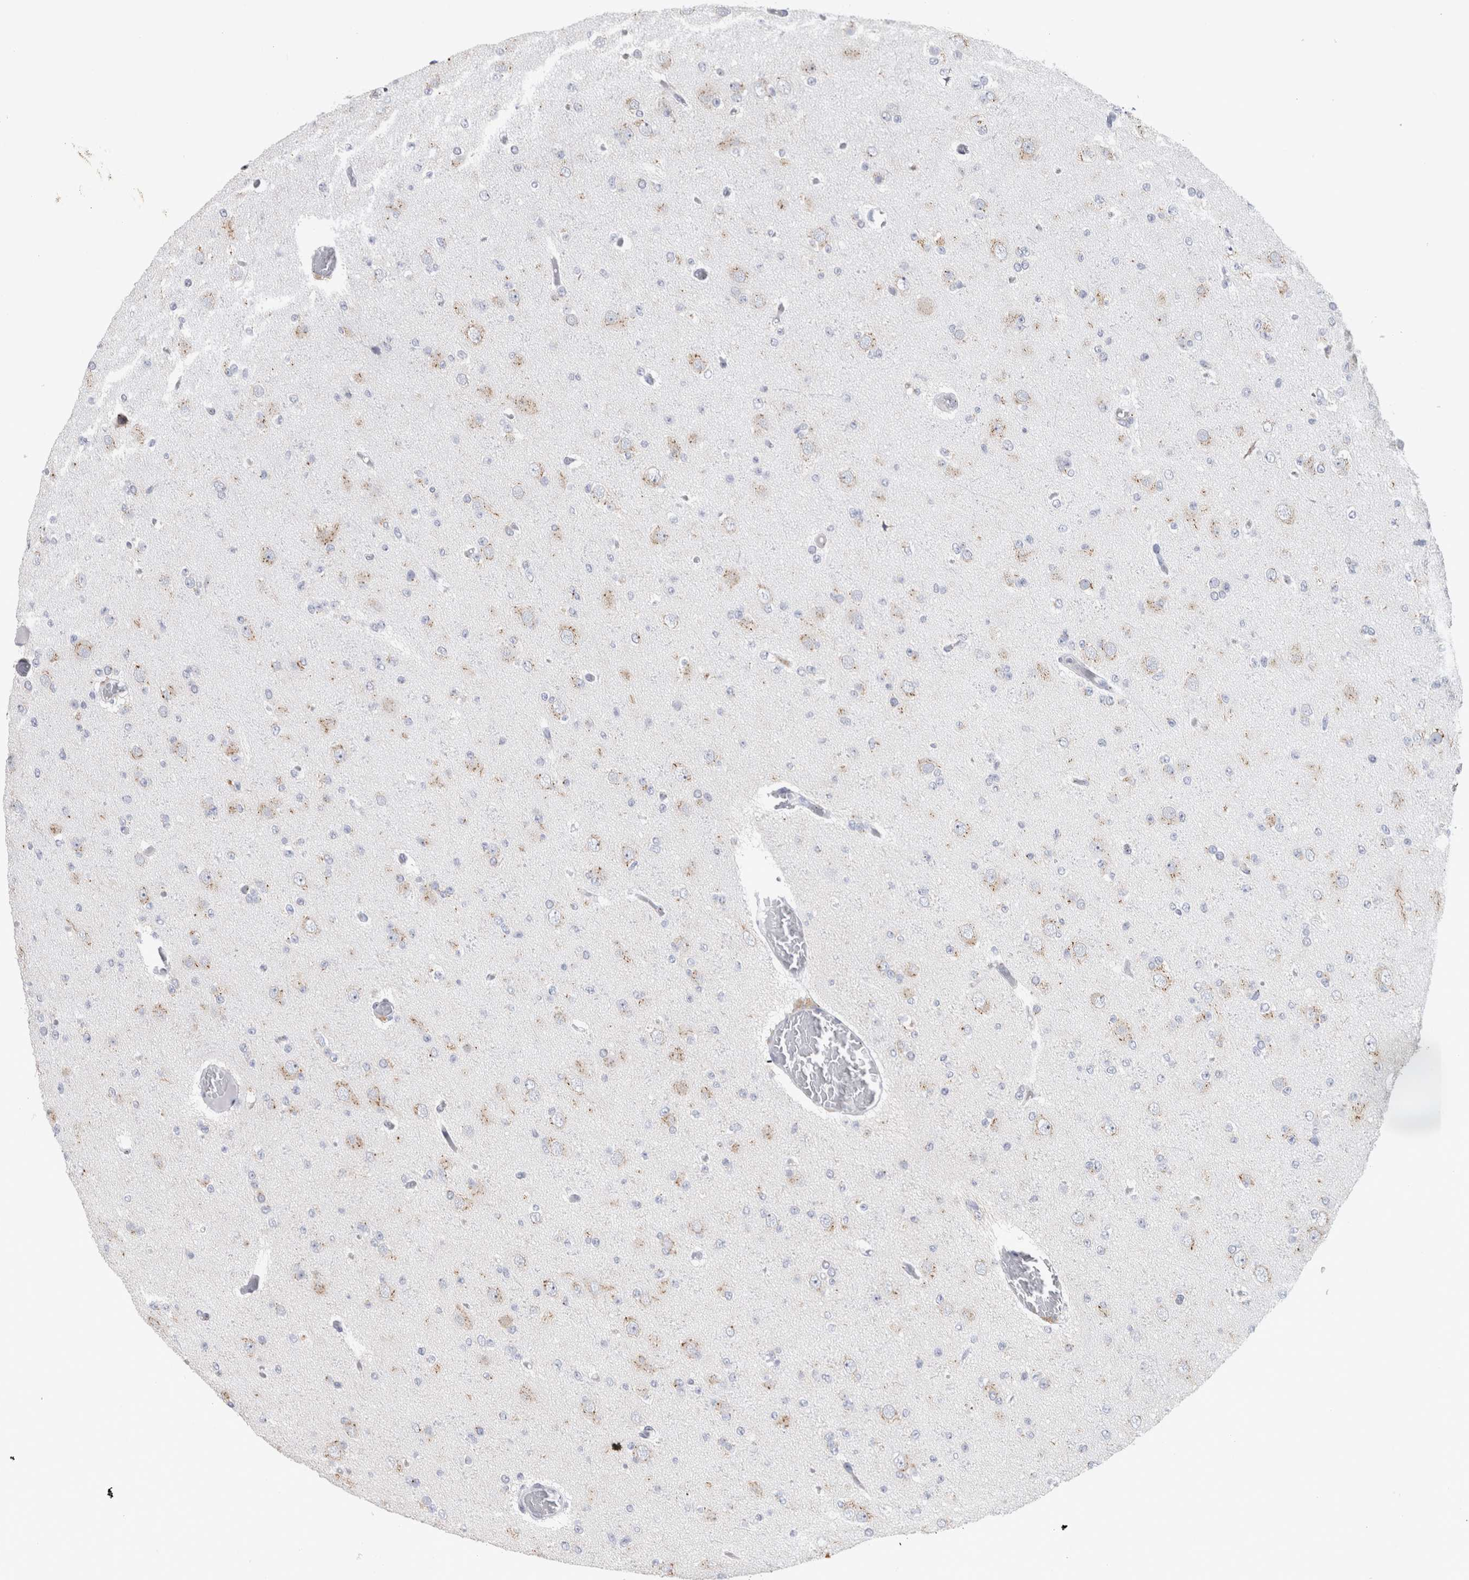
{"staining": {"intensity": "negative", "quantity": "none", "location": "none"}, "tissue": "glioma", "cell_type": "Tumor cells", "image_type": "cancer", "snomed": [{"axis": "morphology", "description": "Glioma, malignant, Low grade"}, {"axis": "topography", "description": "Brain"}], "caption": "Immunohistochemistry (IHC) of human malignant glioma (low-grade) reveals no expression in tumor cells.", "gene": "AKAP9", "patient": {"sex": "female", "age": 22}}